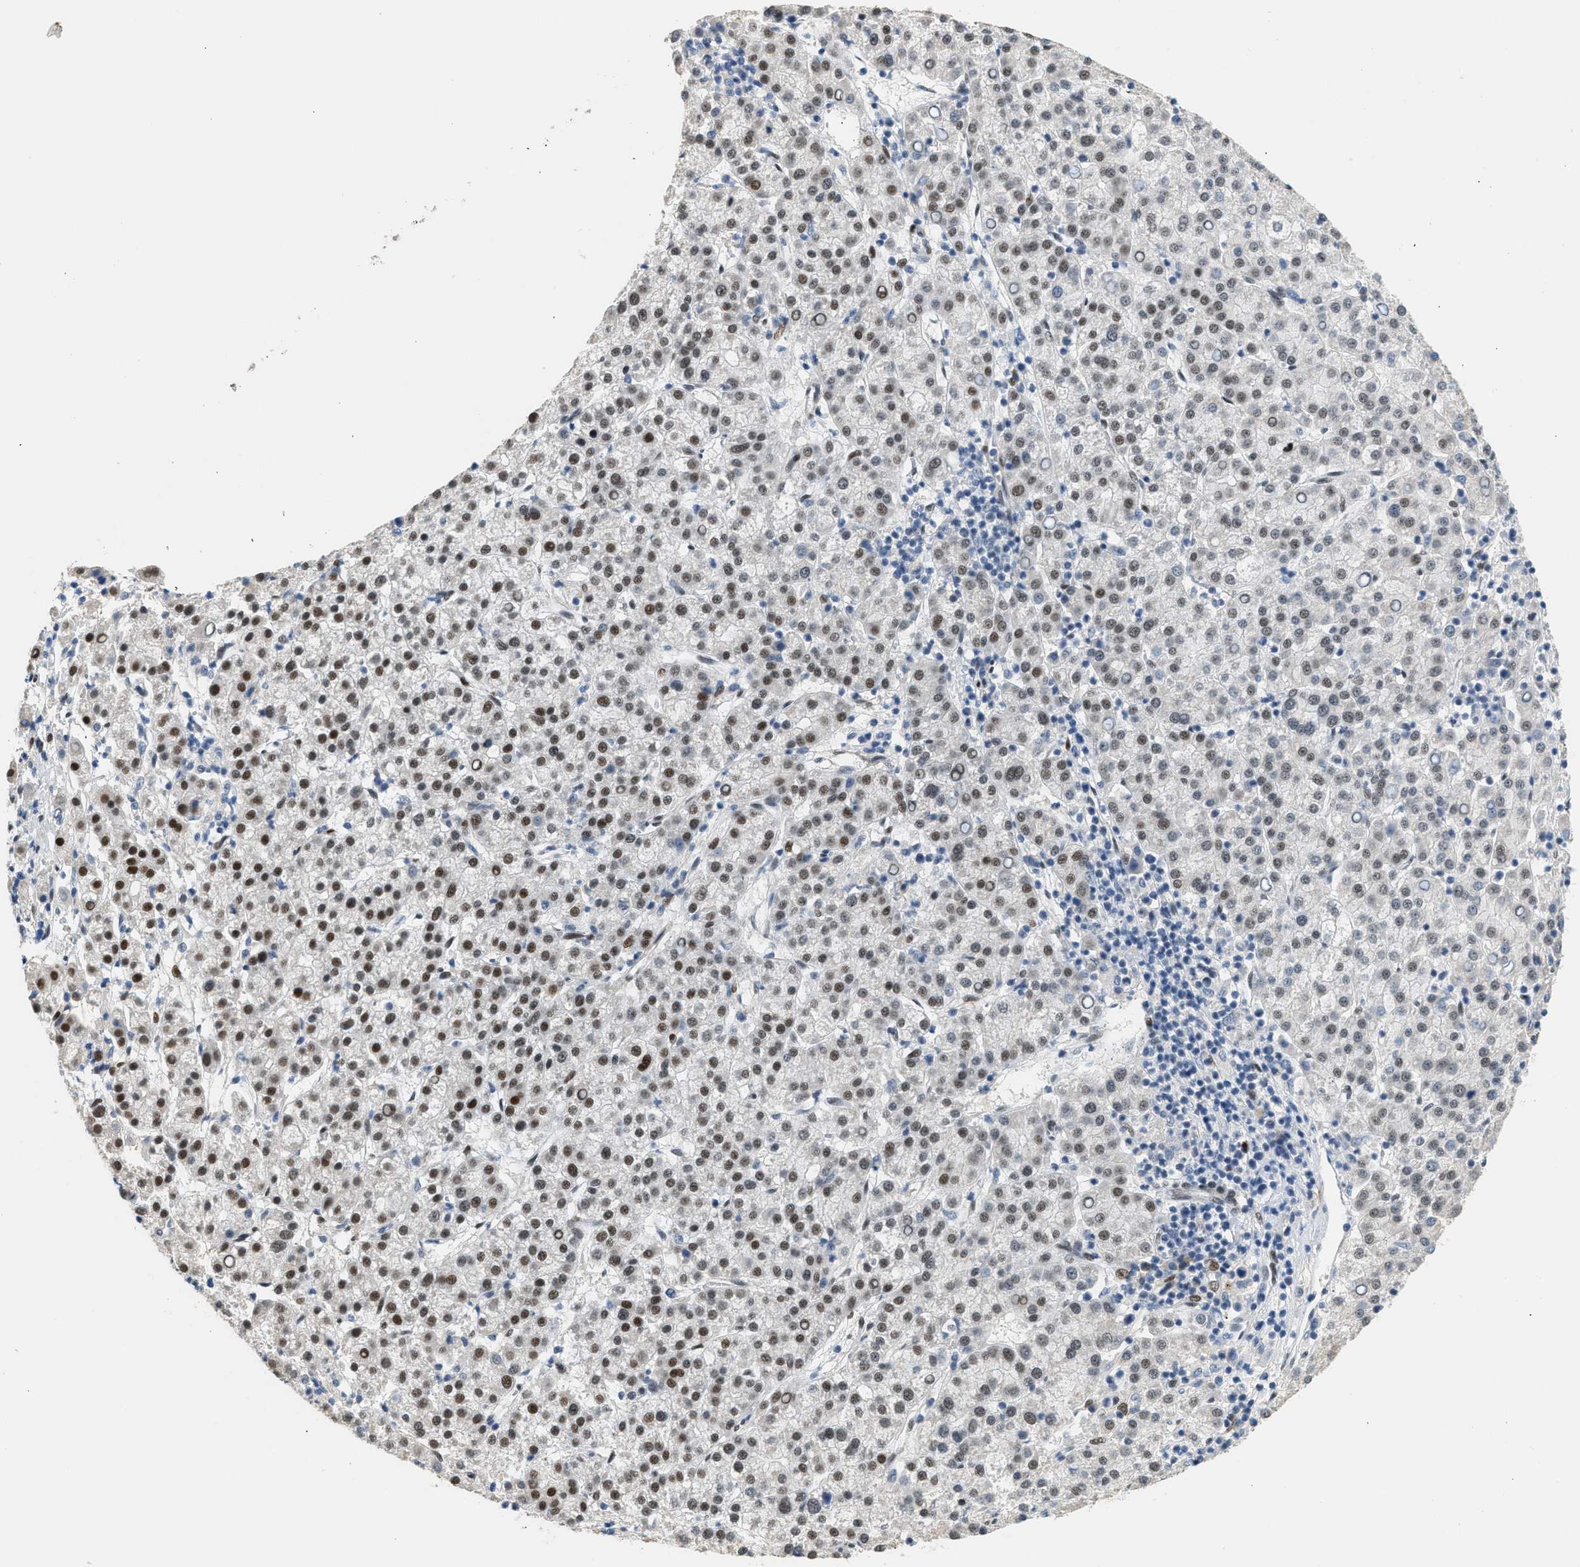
{"staining": {"intensity": "moderate", "quantity": ">75%", "location": "nuclear"}, "tissue": "liver cancer", "cell_type": "Tumor cells", "image_type": "cancer", "snomed": [{"axis": "morphology", "description": "Carcinoma, Hepatocellular, NOS"}, {"axis": "topography", "description": "Liver"}], "caption": "This image reveals immunohistochemistry staining of human liver hepatocellular carcinoma, with medium moderate nuclear positivity in about >75% of tumor cells.", "gene": "ZBTB20", "patient": {"sex": "female", "age": 58}}